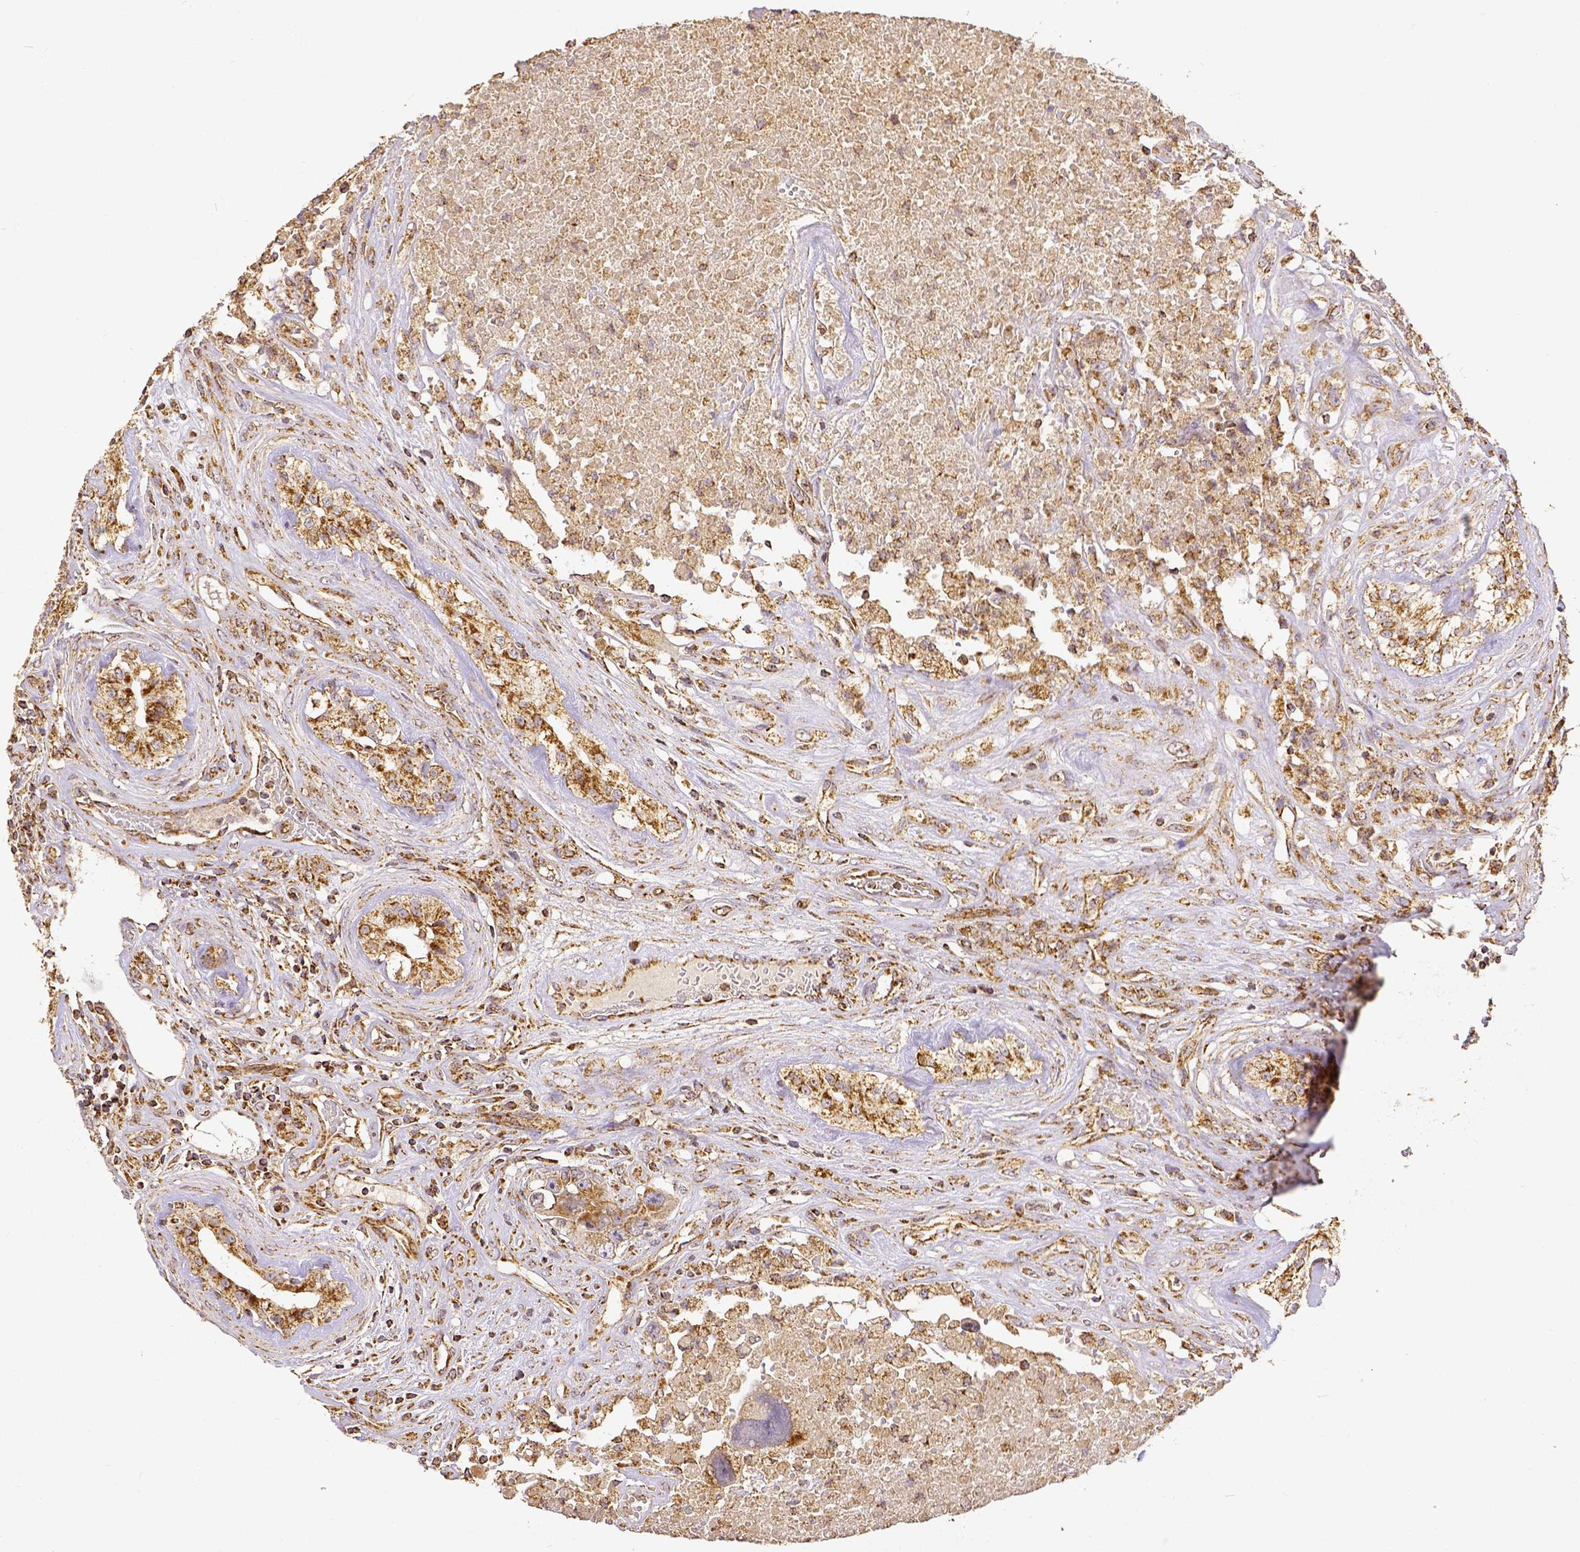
{"staining": {"intensity": "strong", "quantity": ">75%", "location": "cytoplasmic/membranous"}, "tissue": "testis cancer", "cell_type": "Tumor cells", "image_type": "cancer", "snomed": [{"axis": "morphology", "description": "Carcinoma, Embryonal, NOS"}, {"axis": "topography", "description": "Testis"}], "caption": "A high amount of strong cytoplasmic/membranous expression is seen in approximately >75% of tumor cells in testis cancer (embryonal carcinoma) tissue.", "gene": "SDHB", "patient": {"sex": "male", "age": 24}}